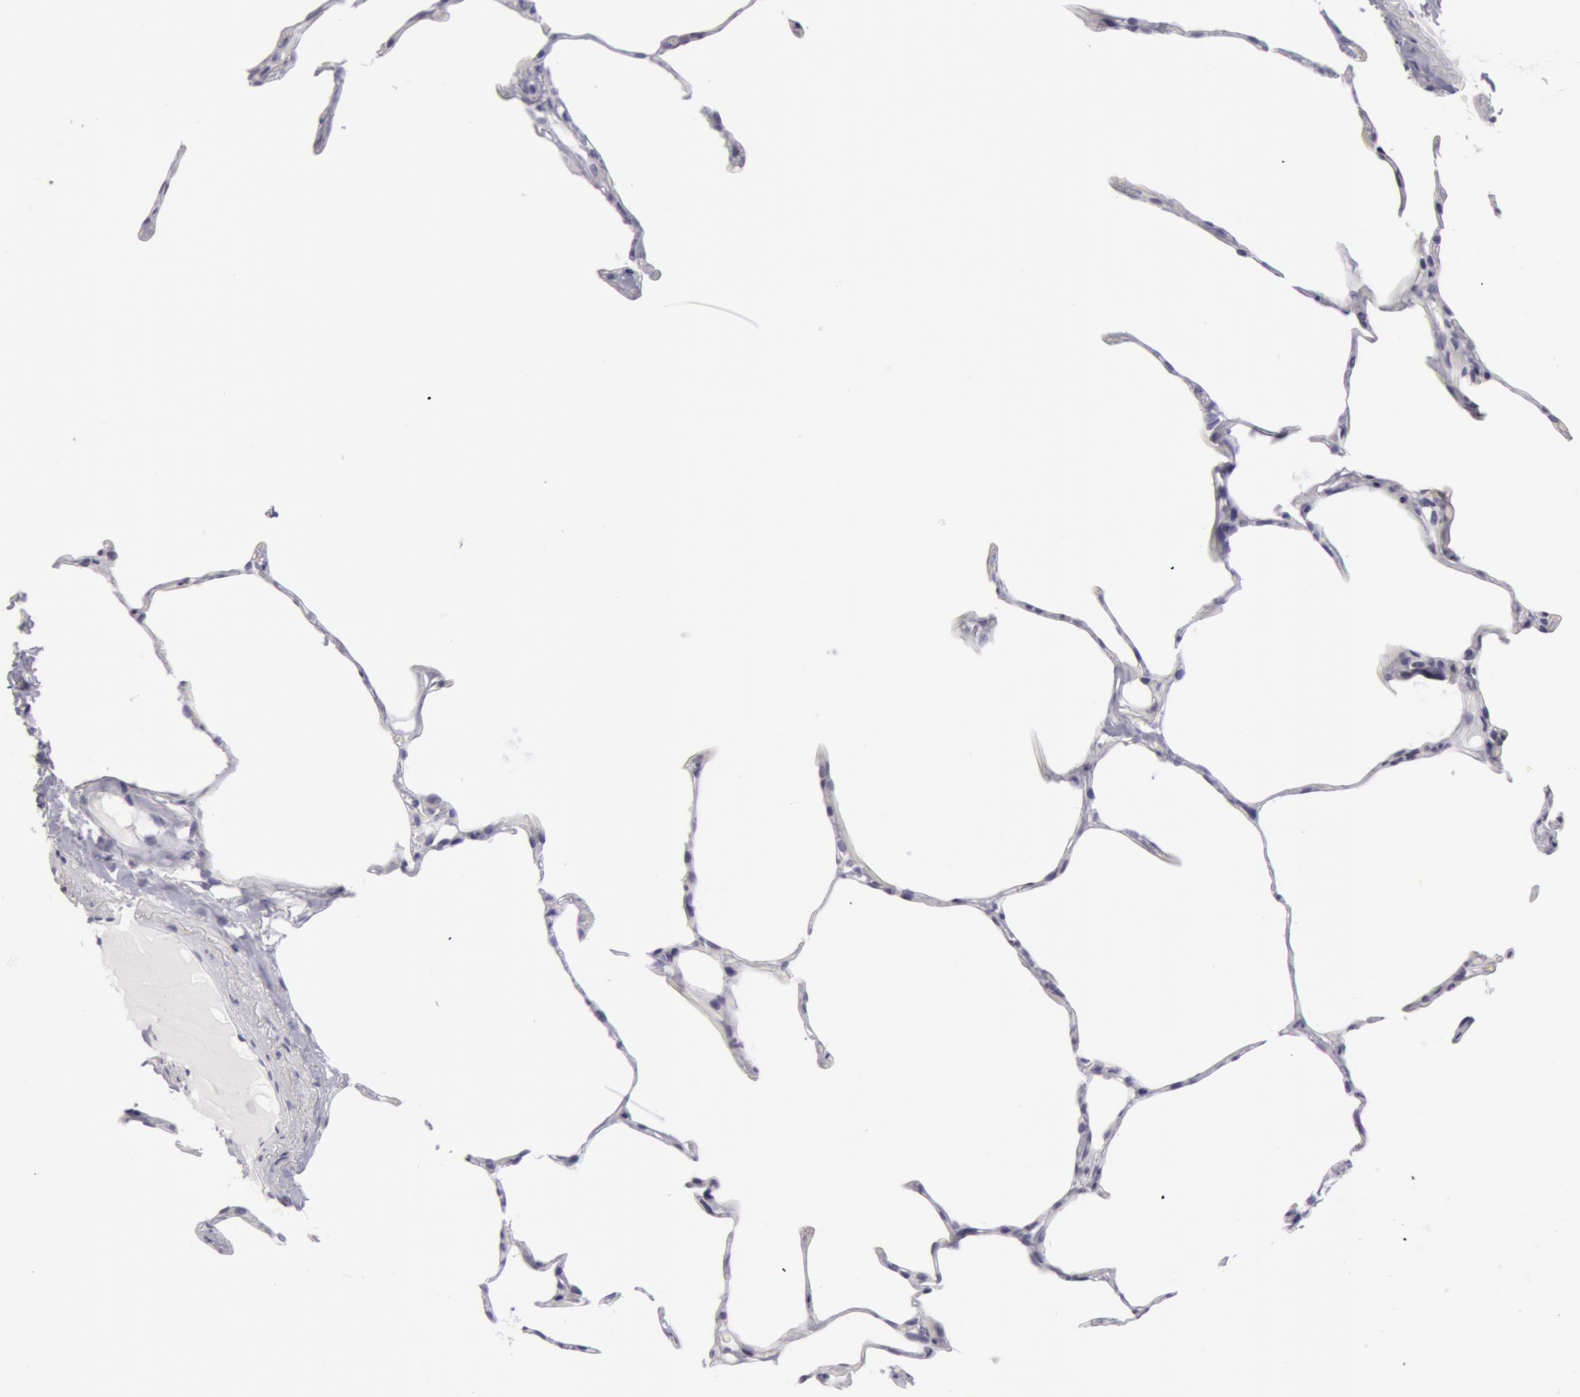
{"staining": {"intensity": "negative", "quantity": "none", "location": "none"}, "tissue": "lung", "cell_type": "Alveolar cells", "image_type": "normal", "snomed": [{"axis": "morphology", "description": "Normal tissue, NOS"}, {"axis": "topography", "description": "Lung"}], "caption": "Immunohistochemistry histopathology image of benign lung stained for a protein (brown), which shows no positivity in alveolar cells.", "gene": "AMACR", "patient": {"sex": "female", "age": 75}}